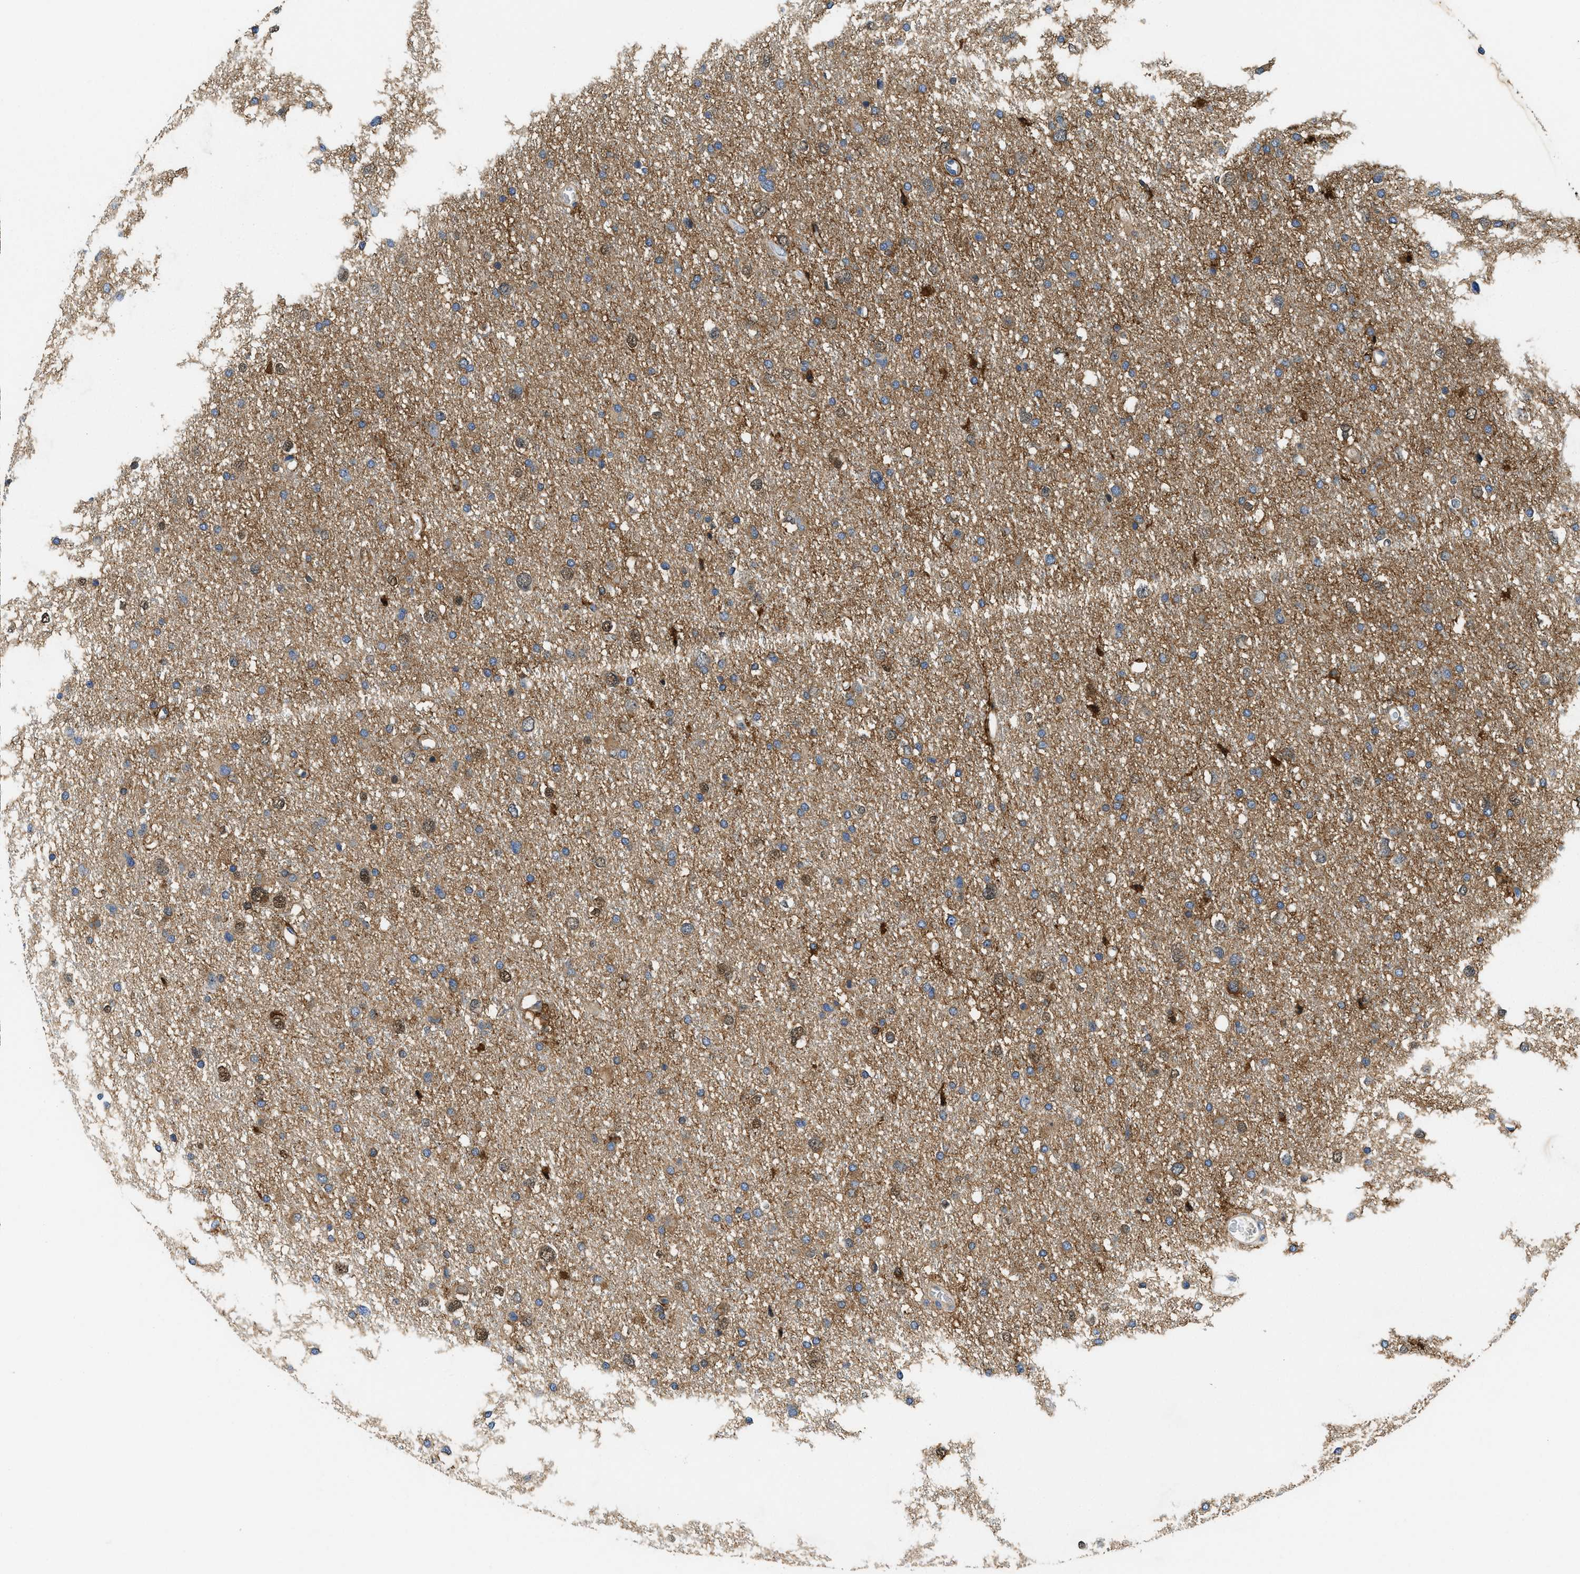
{"staining": {"intensity": "weak", "quantity": "<25%", "location": "cytoplasmic/membranous"}, "tissue": "glioma", "cell_type": "Tumor cells", "image_type": "cancer", "snomed": [{"axis": "morphology", "description": "Glioma, malignant, Low grade"}, {"axis": "topography", "description": "Brain"}], "caption": "Immunohistochemical staining of human glioma reveals no significant expression in tumor cells.", "gene": "IKBKE", "patient": {"sex": "female", "age": 37}}